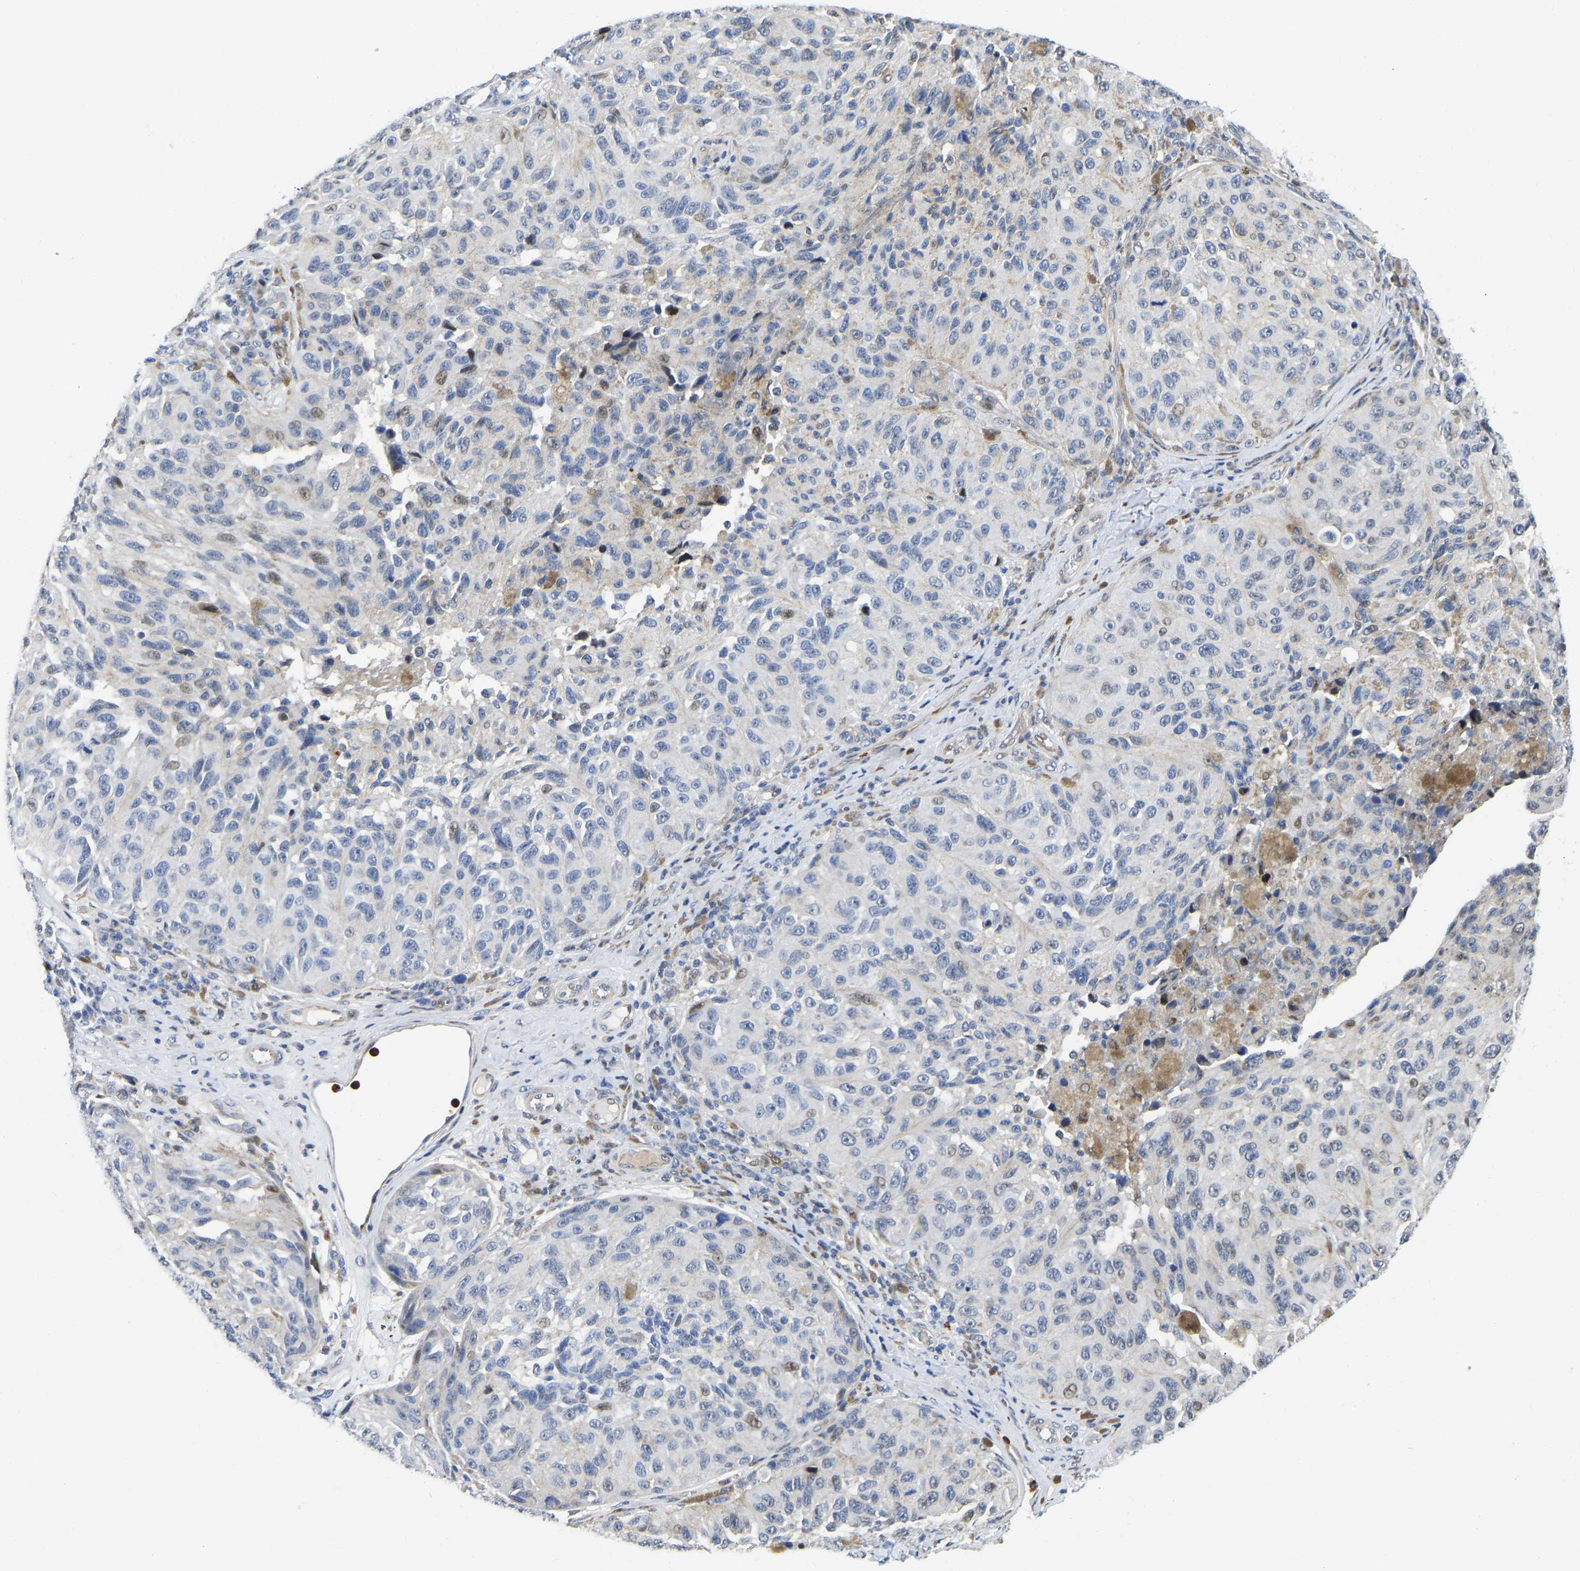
{"staining": {"intensity": "weak", "quantity": "<25%", "location": "nuclear"}, "tissue": "melanoma", "cell_type": "Tumor cells", "image_type": "cancer", "snomed": [{"axis": "morphology", "description": "Malignant melanoma, NOS"}, {"axis": "topography", "description": "Skin"}], "caption": "Immunohistochemistry of malignant melanoma shows no expression in tumor cells.", "gene": "HDAC5", "patient": {"sex": "female", "age": 73}}